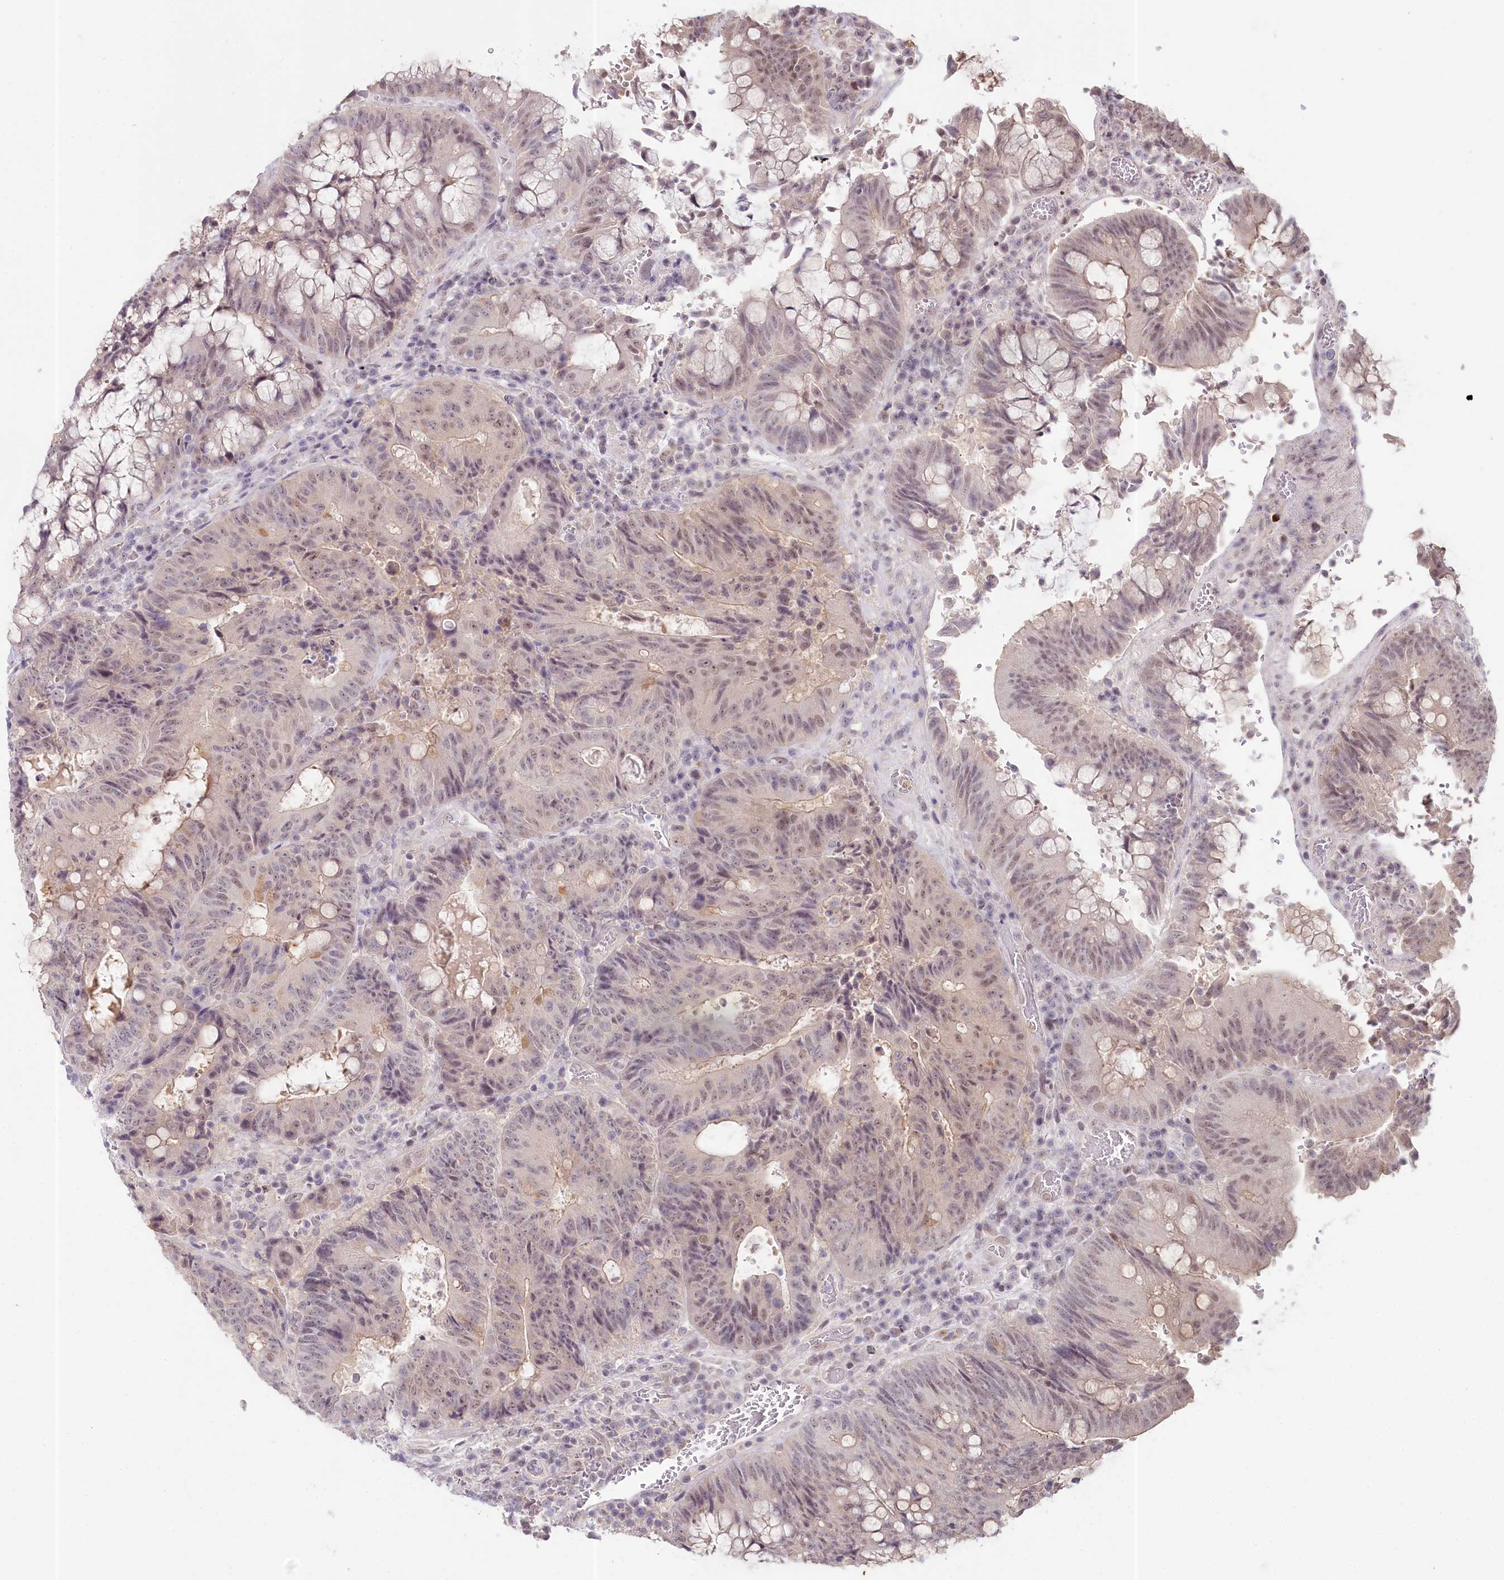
{"staining": {"intensity": "weak", "quantity": ">75%", "location": "nuclear"}, "tissue": "colorectal cancer", "cell_type": "Tumor cells", "image_type": "cancer", "snomed": [{"axis": "morphology", "description": "Adenocarcinoma, NOS"}, {"axis": "topography", "description": "Rectum"}], "caption": "Protein staining of colorectal adenocarcinoma tissue reveals weak nuclear expression in about >75% of tumor cells. (Brightfield microscopy of DAB IHC at high magnification).", "gene": "AMTN", "patient": {"sex": "male", "age": 69}}